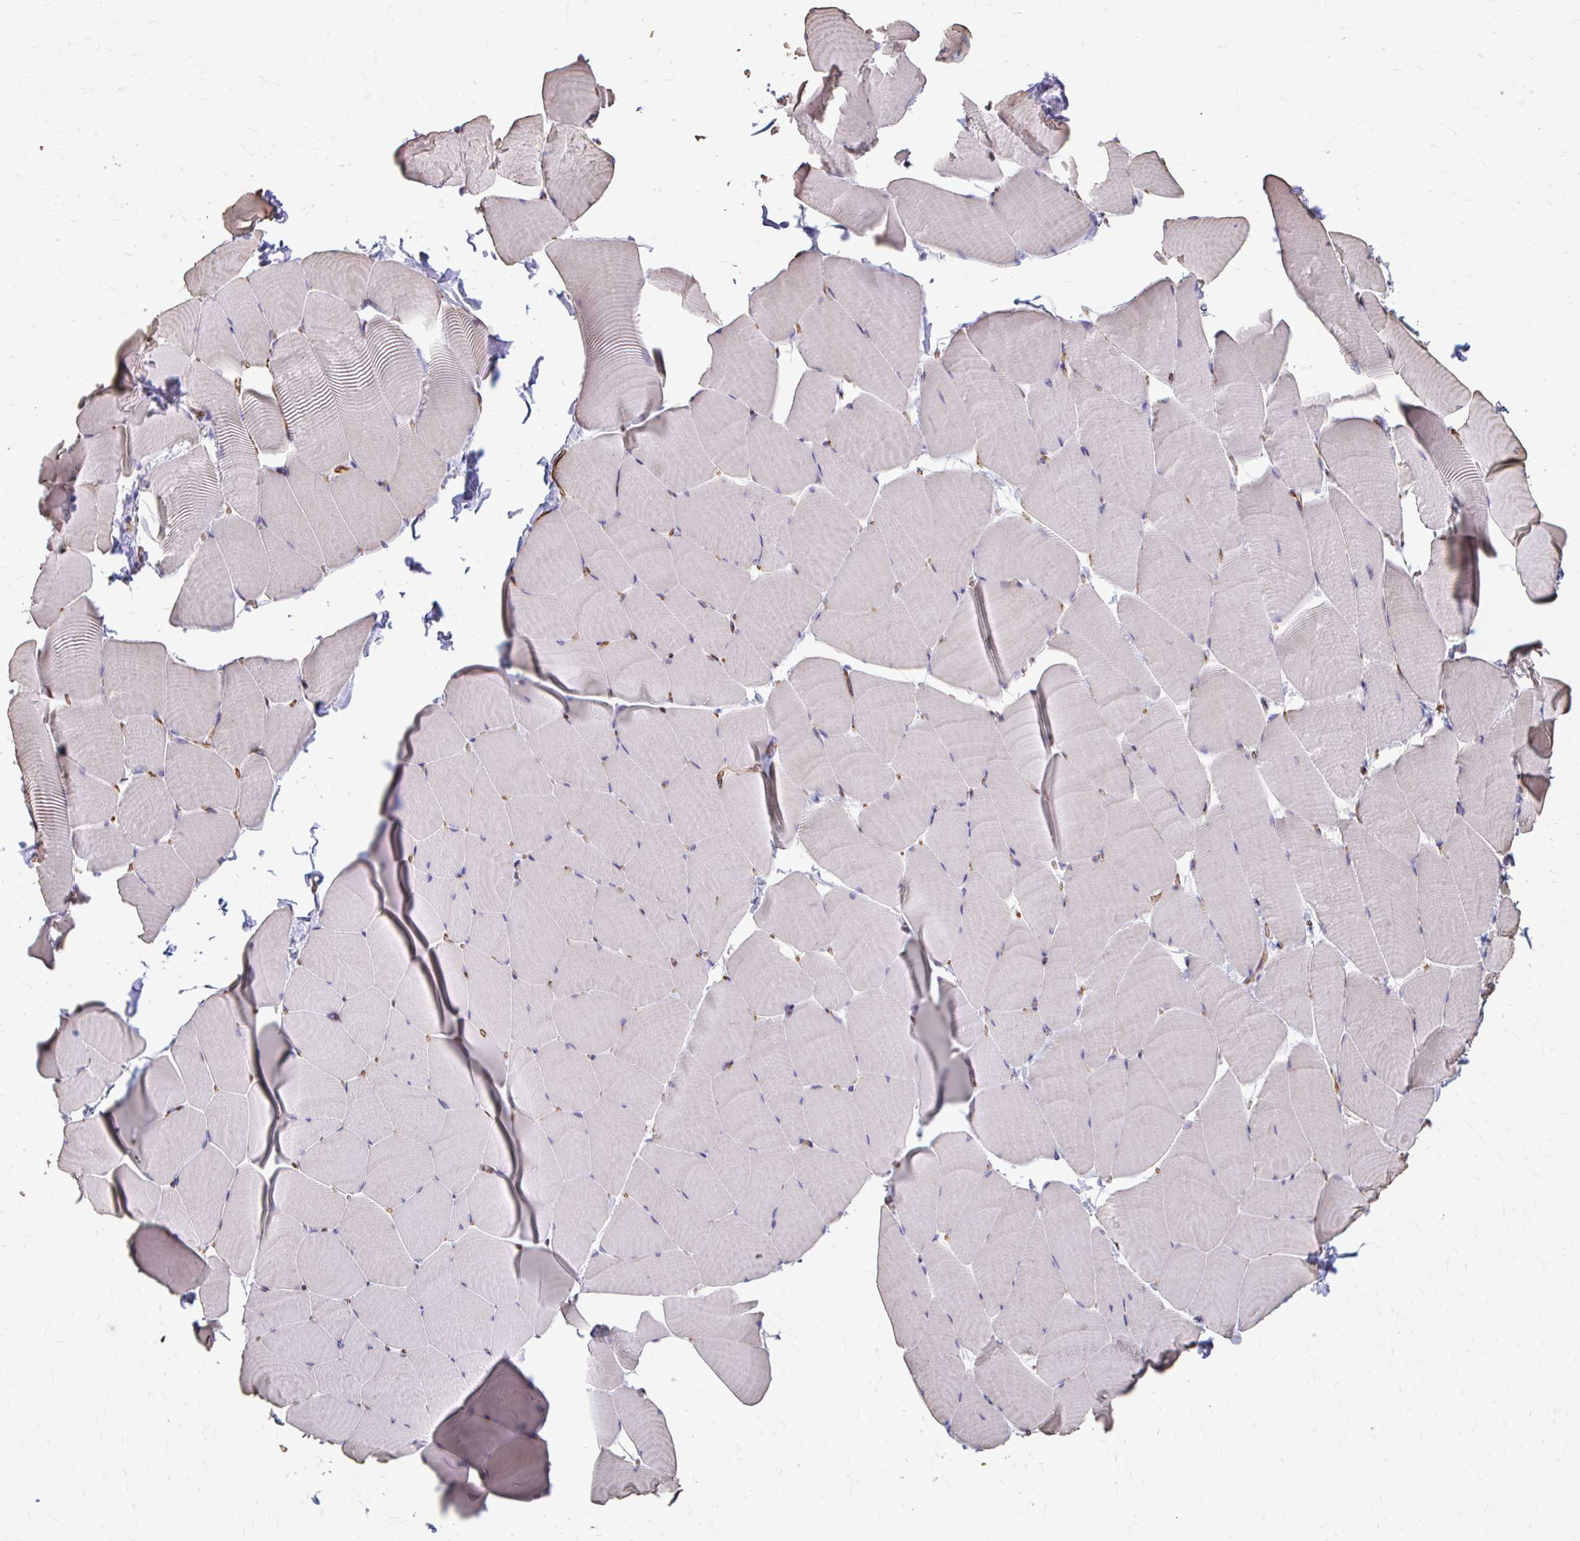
{"staining": {"intensity": "weak", "quantity": "<25%", "location": "cytoplasmic/membranous"}, "tissue": "skeletal muscle", "cell_type": "Myocytes", "image_type": "normal", "snomed": [{"axis": "morphology", "description": "Normal tissue, NOS"}, {"axis": "topography", "description": "Skeletal muscle"}], "caption": "A high-resolution image shows IHC staining of unremarkable skeletal muscle, which demonstrates no significant expression in myocytes. (Brightfield microscopy of DAB (3,3'-diaminobenzidine) IHC at high magnification).", "gene": "ENSG00000285953", "patient": {"sex": "male", "age": 25}}